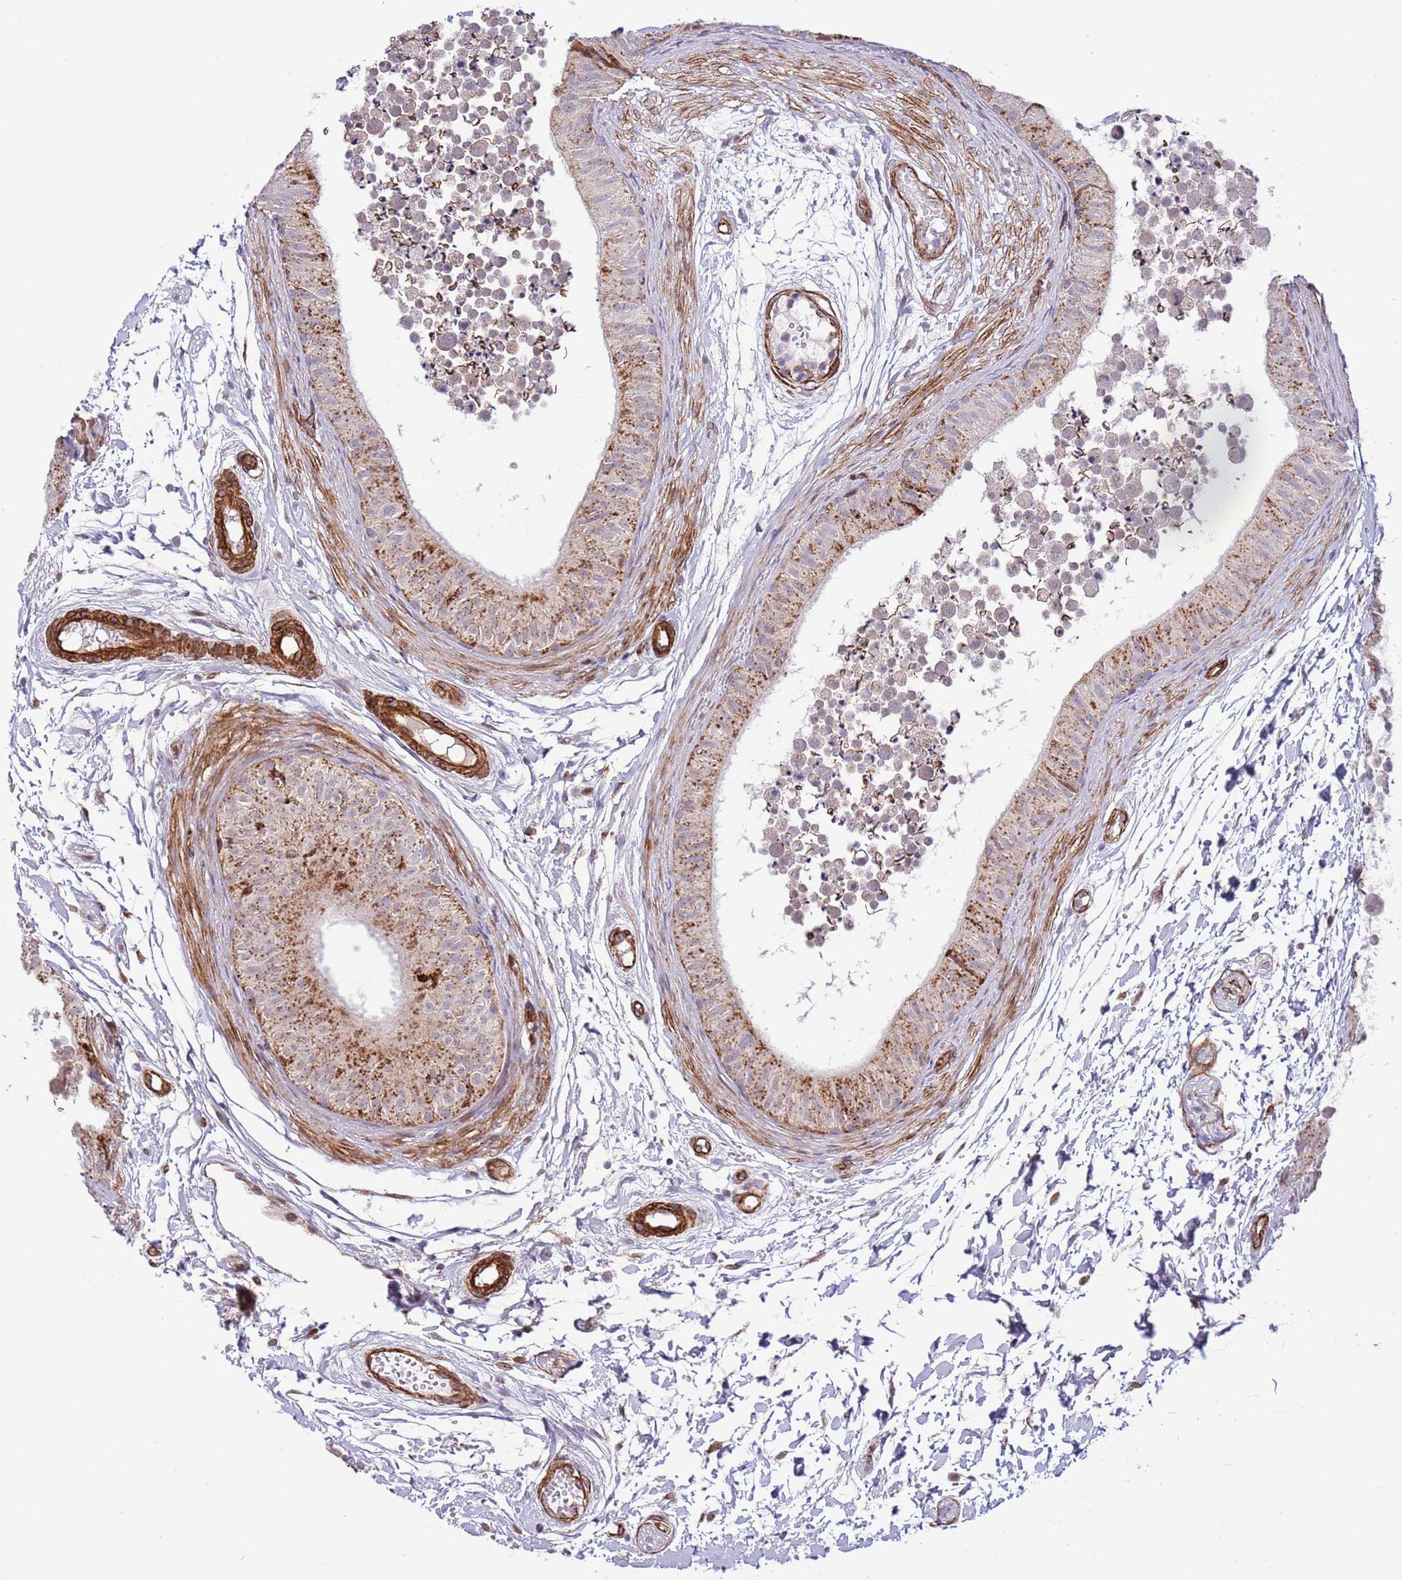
{"staining": {"intensity": "strong", "quantity": "25%-75%", "location": "cytoplasmic/membranous"}, "tissue": "epididymis", "cell_type": "Glandular cells", "image_type": "normal", "snomed": [{"axis": "morphology", "description": "Normal tissue, NOS"}, {"axis": "topography", "description": "Epididymis"}], "caption": "Immunohistochemical staining of unremarkable epididymis displays 25%-75% levels of strong cytoplasmic/membranous protein staining in approximately 25%-75% of glandular cells. (IHC, brightfield microscopy, high magnification).", "gene": "NEK3", "patient": {"sex": "male", "age": 15}}